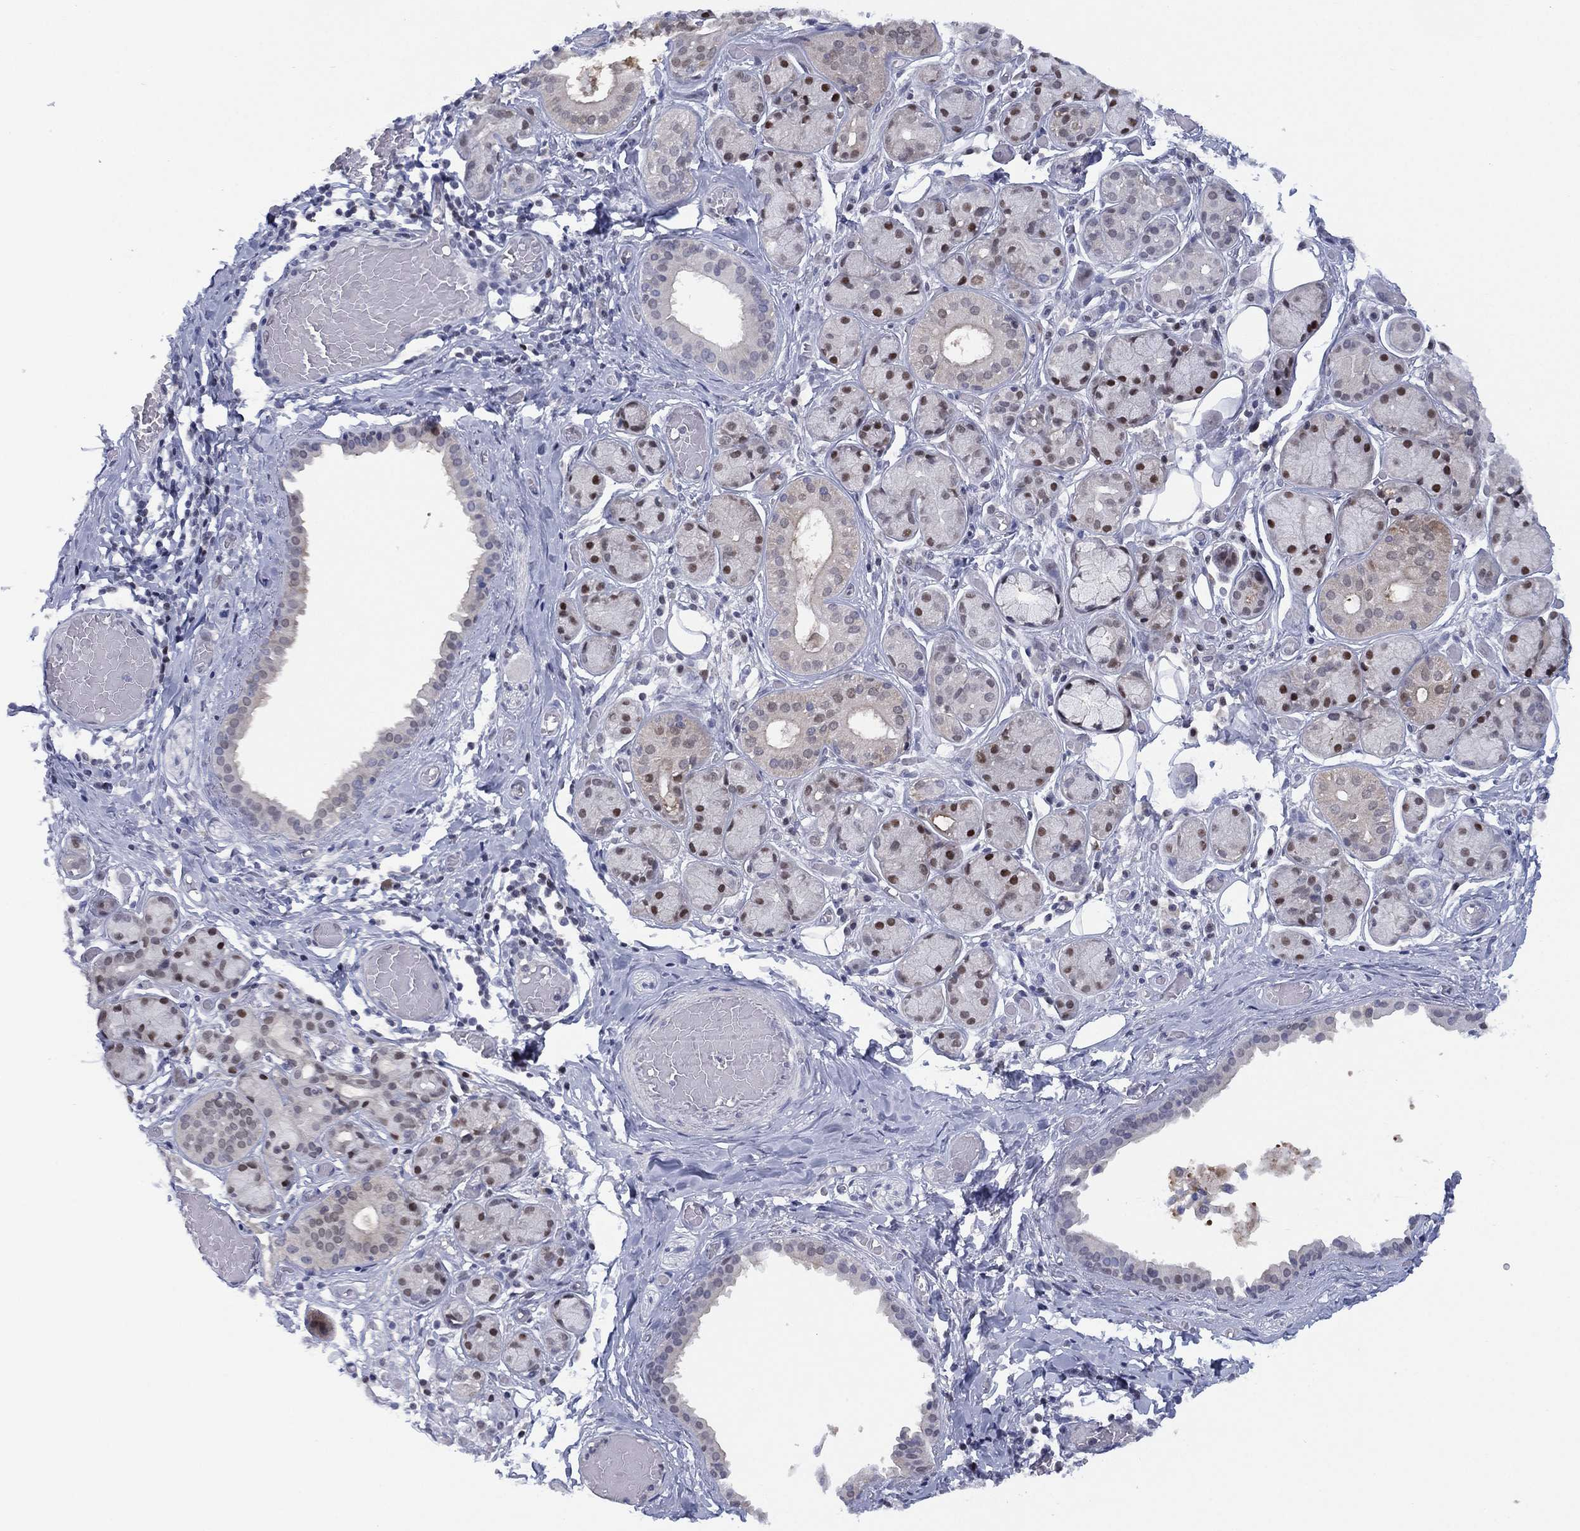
{"staining": {"intensity": "strong", "quantity": "<25%", "location": "nuclear"}, "tissue": "salivary gland", "cell_type": "Glandular cells", "image_type": "normal", "snomed": [{"axis": "morphology", "description": "Normal tissue, NOS"}, {"axis": "topography", "description": "Salivary gland"}, {"axis": "topography", "description": "Peripheral nerve tissue"}], "caption": "Human salivary gland stained for a protein (brown) reveals strong nuclear positive positivity in approximately <25% of glandular cells.", "gene": "SLC4A4", "patient": {"sex": "male", "age": 71}}